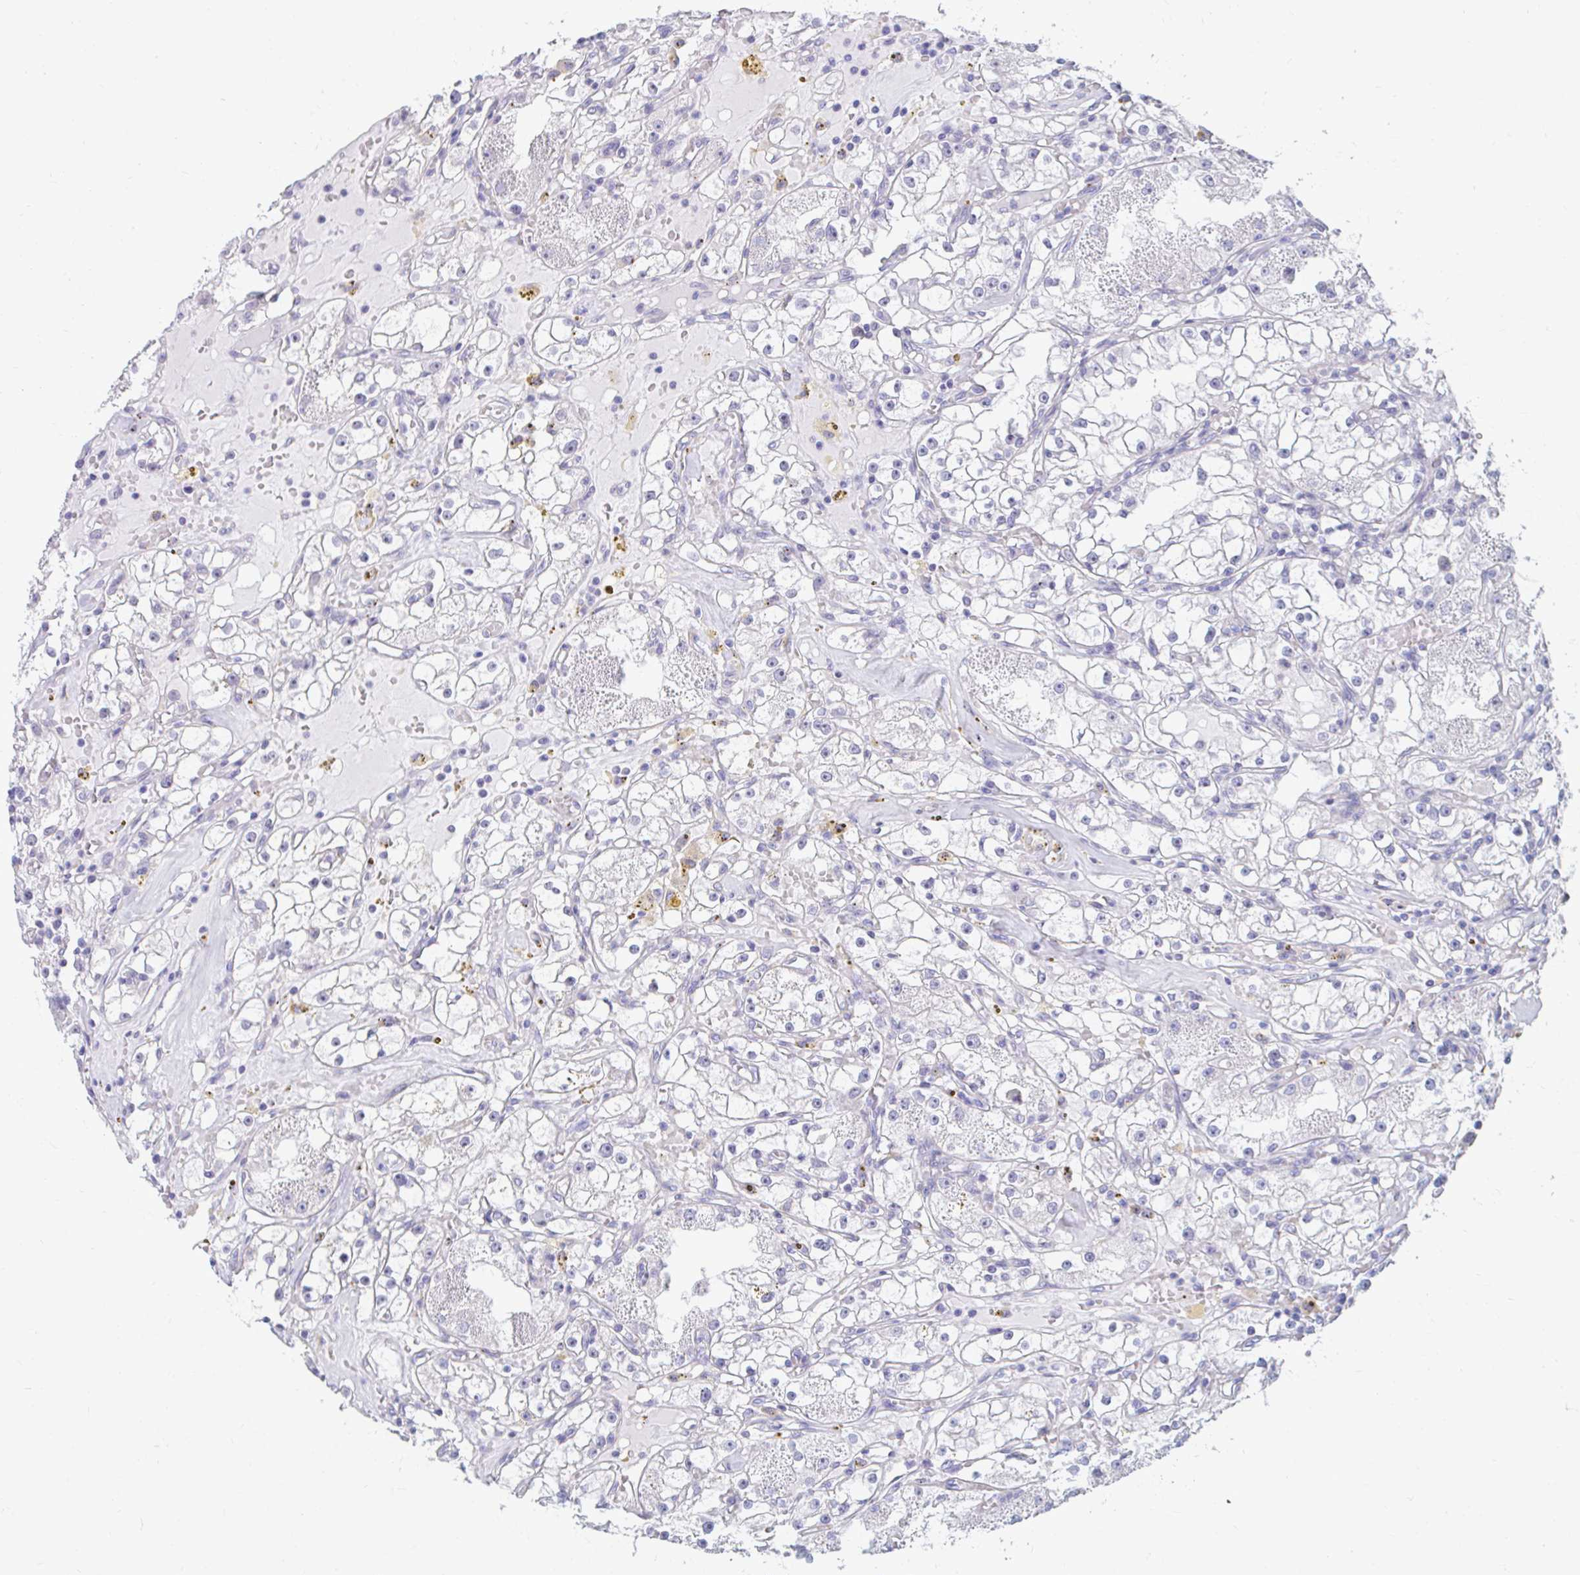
{"staining": {"intensity": "negative", "quantity": "none", "location": "none"}, "tissue": "renal cancer", "cell_type": "Tumor cells", "image_type": "cancer", "snomed": [{"axis": "morphology", "description": "Adenocarcinoma, NOS"}, {"axis": "topography", "description": "Kidney"}], "caption": "Immunohistochemical staining of renal cancer (adenocarcinoma) displays no significant expression in tumor cells. The staining was performed using DAB to visualize the protein expression in brown, while the nuclei were stained in blue with hematoxylin (Magnification: 20x).", "gene": "CSE1L", "patient": {"sex": "male", "age": 56}}